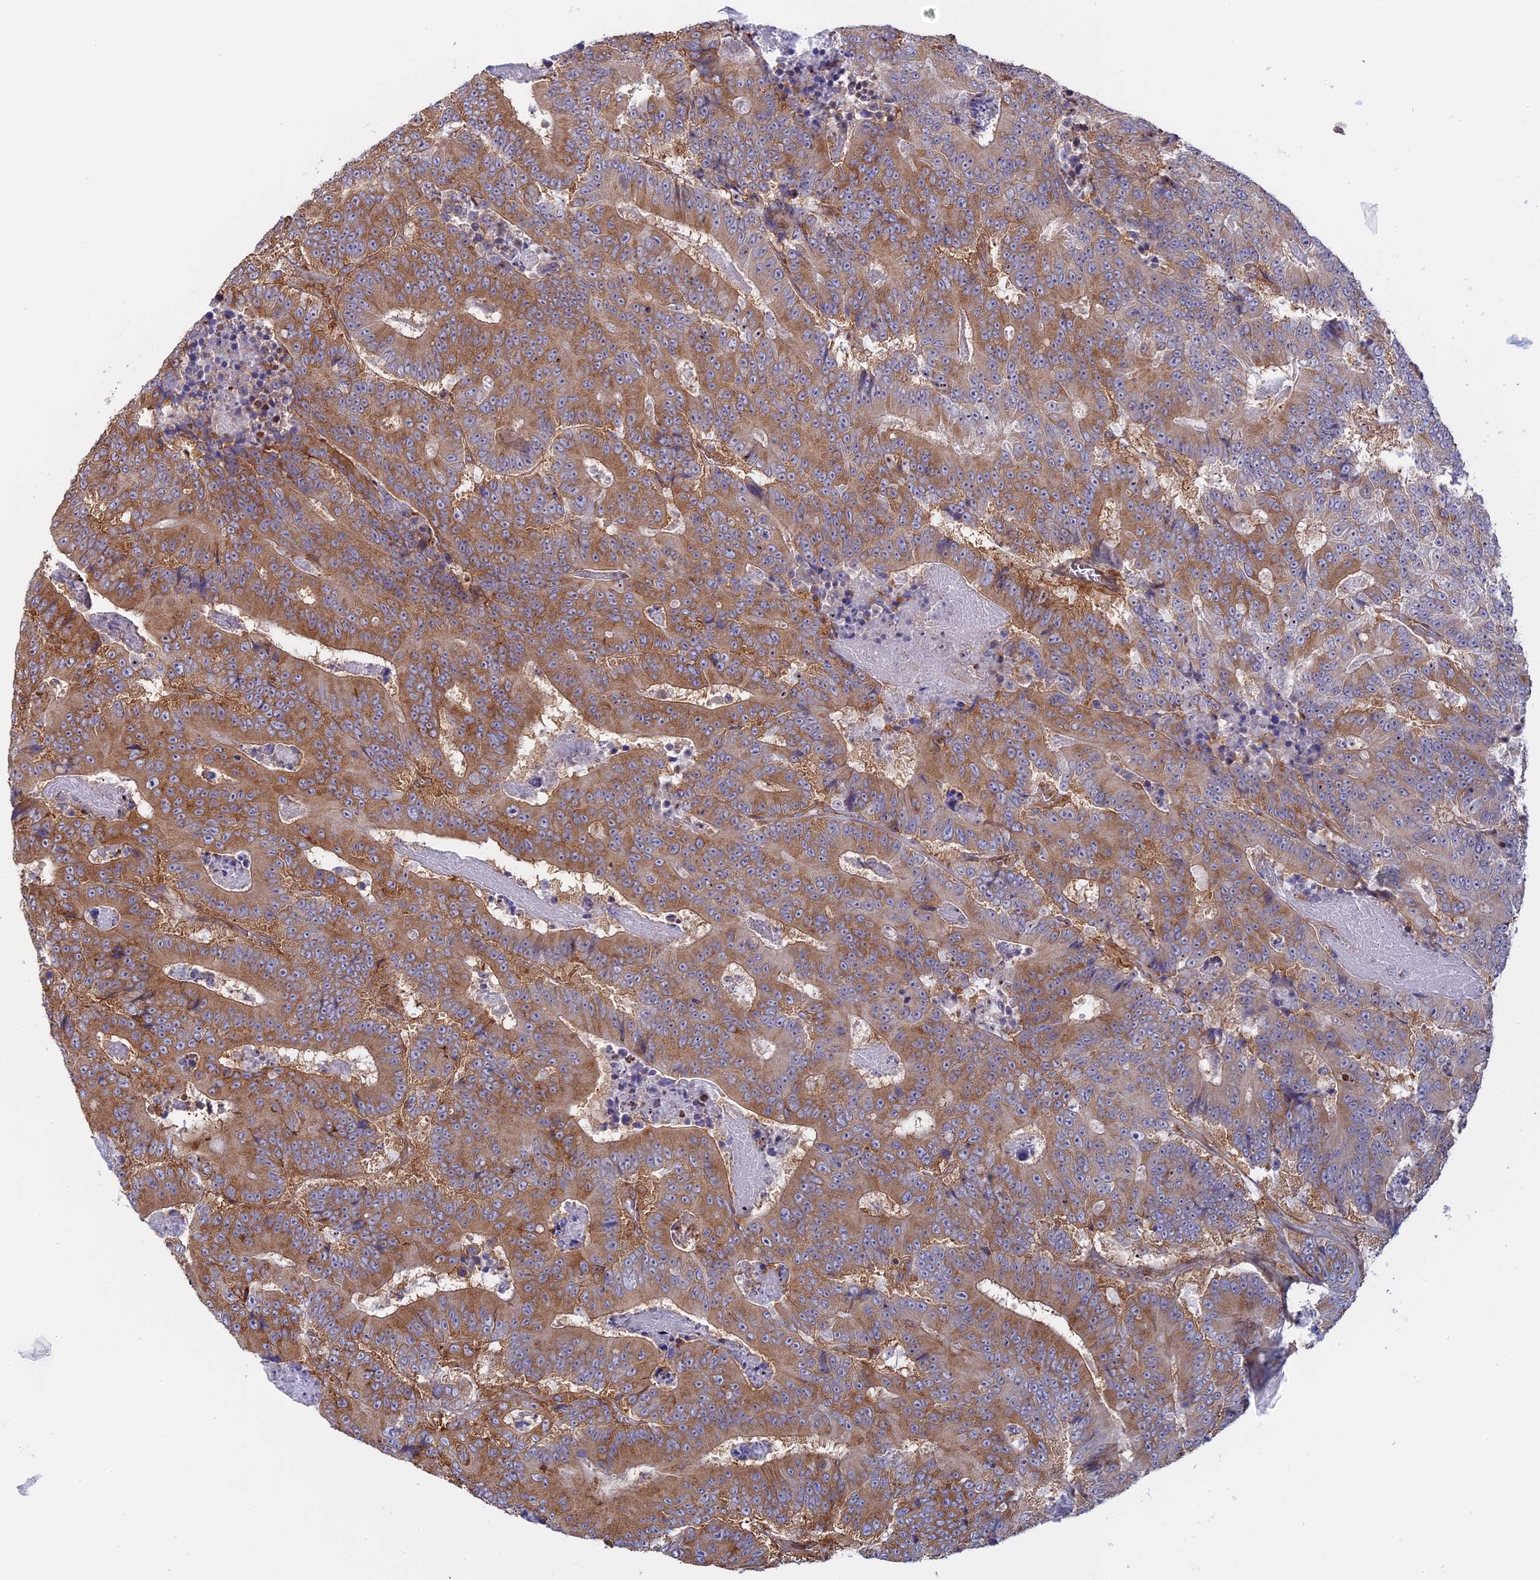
{"staining": {"intensity": "moderate", "quantity": ">75%", "location": "cytoplasmic/membranous"}, "tissue": "colorectal cancer", "cell_type": "Tumor cells", "image_type": "cancer", "snomed": [{"axis": "morphology", "description": "Adenocarcinoma, NOS"}, {"axis": "topography", "description": "Colon"}], "caption": "Human colorectal adenocarcinoma stained with a brown dye shows moderate cytoplasmic/membranous positive expression in approximately >75% of tumor cells.", "gene": "GMIP", "patient": {"sex": "male", "age": 83}}